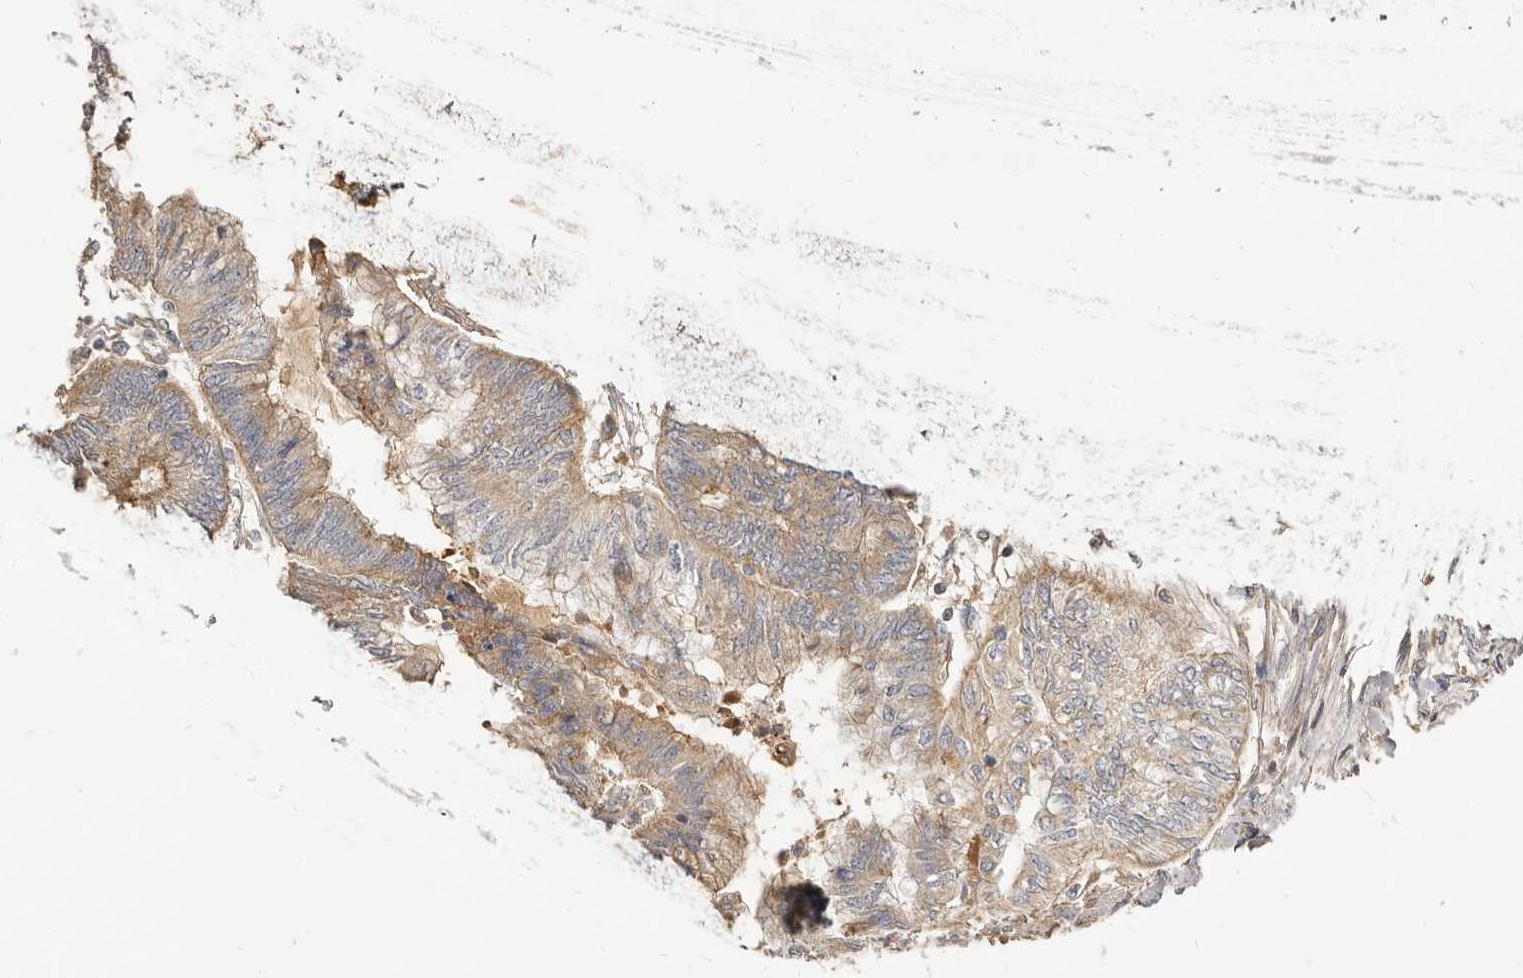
{"staining": {"intensity": "moderate", "quantity": ">75%", "location": "cytoplasmic/membranous"}, "tissue": "endometrial cancer", "cell_type": "Tumor cells", "image_type": "cancer", "snomed": [{"axis": "morphology", "description": "Adenocarcinoma, NOS"}, {"axis": "topography", "description": "Uterus"}, {"axis": "topography", "description": "Endometrium"}], "caption": "IHC of endometrial cancer demonstrates medium levels of moderate cytoplasmic/membranous positivity in about >75% of tumor cells.", "gene": "ADAMTS9", "patient": {"sex": "female", "age": 70}}